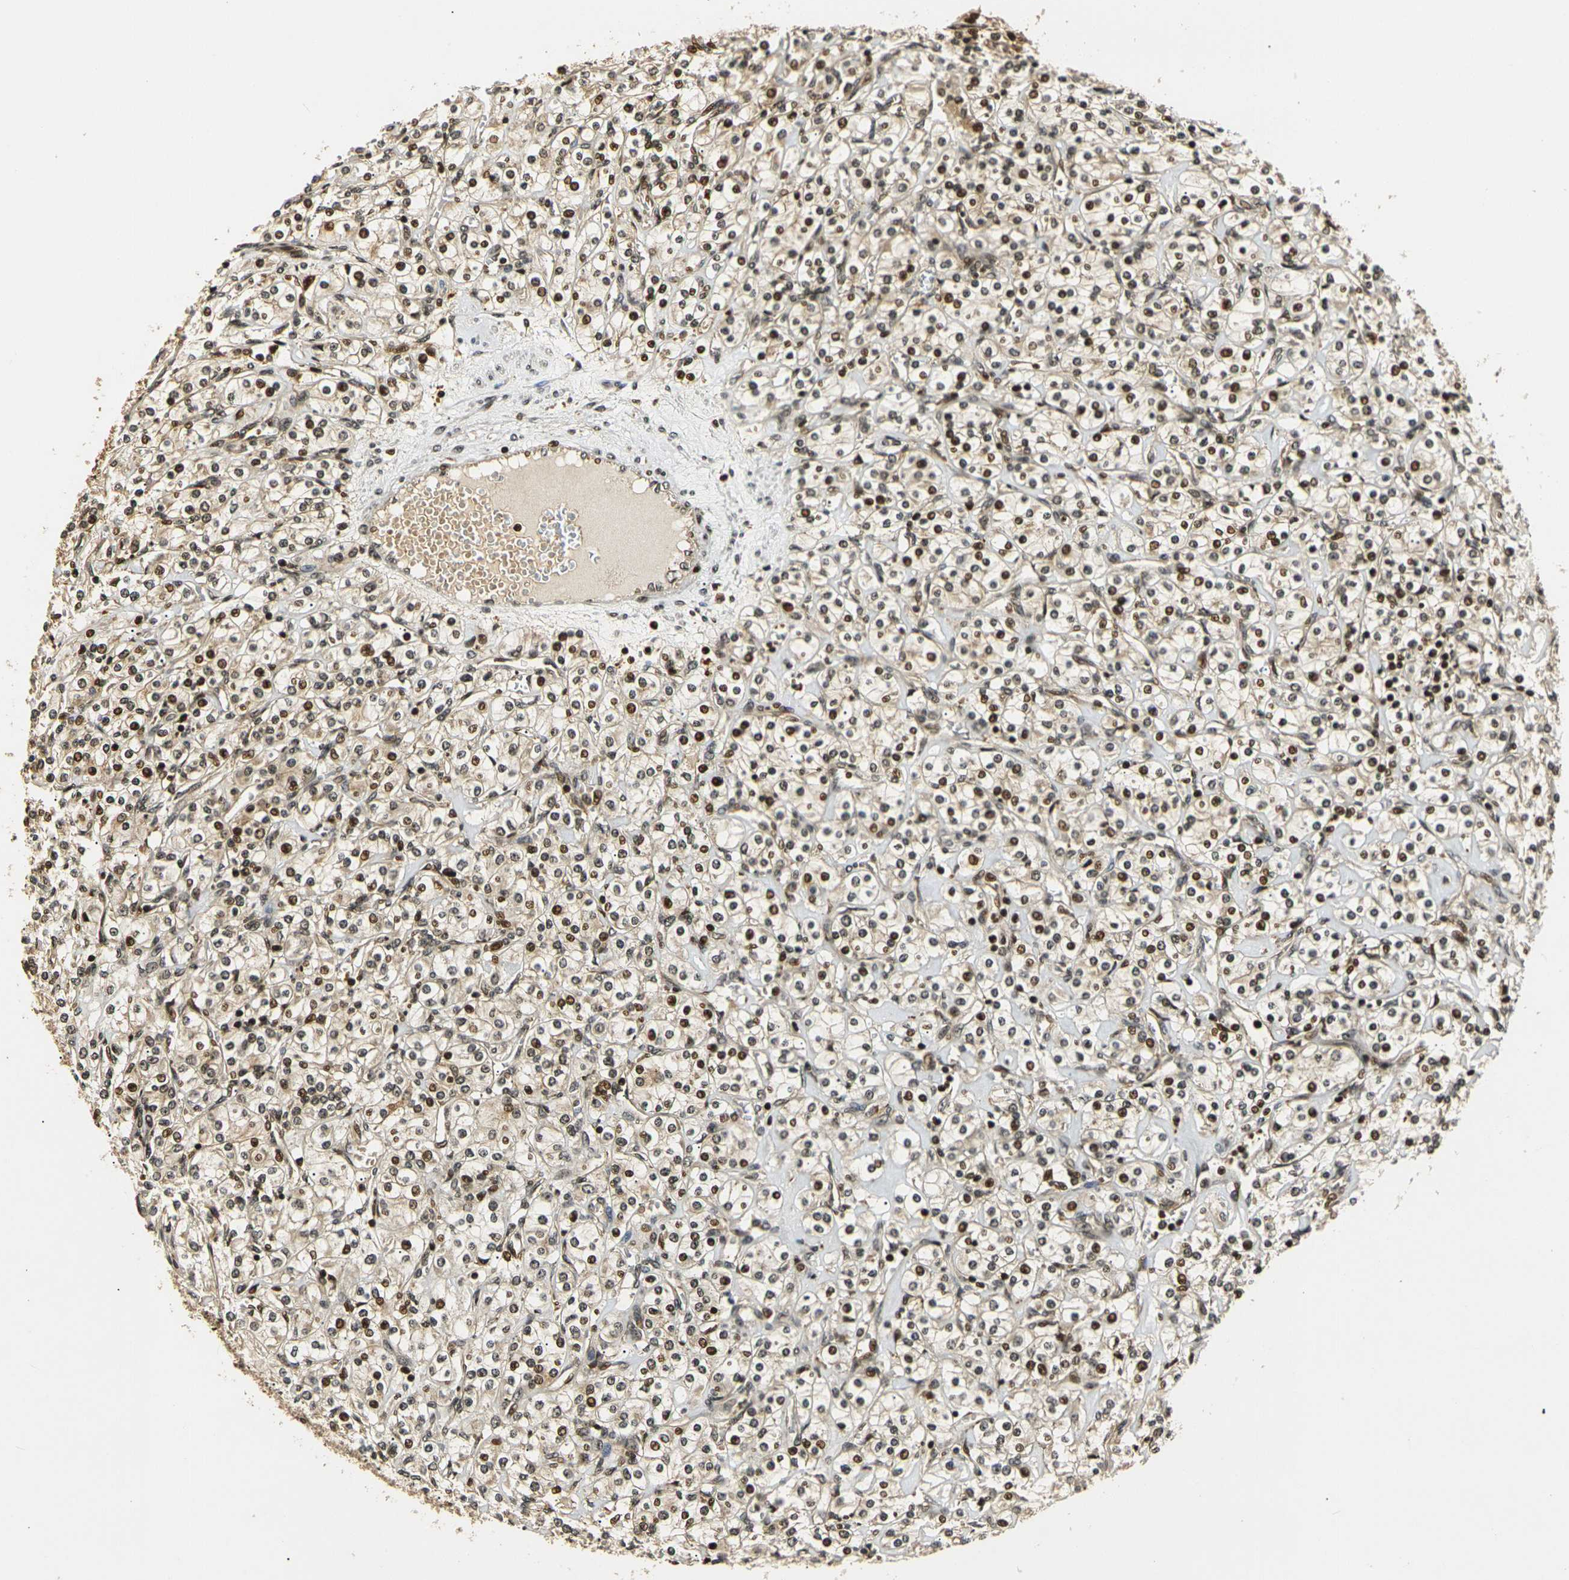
{"staining": {"intensity": "strong", "quantity": ">75%", "location": "cytoplasmic/membranous,nuclear"}, "tissue": "renal cancer", "cell_type": "Tumor cells", "image_type": "cancer", "snomed": [{"axis": "morphology", "description": "Adenocarcinoma, NOS"}, {"axis": "topography", "description": "Kidney"}], "caption": "Renal cancer stained with a protein marker displays strong staining in tumor cells.", "gene": "ACTL6A", "patient": {"sex": "male", "age": 77}}